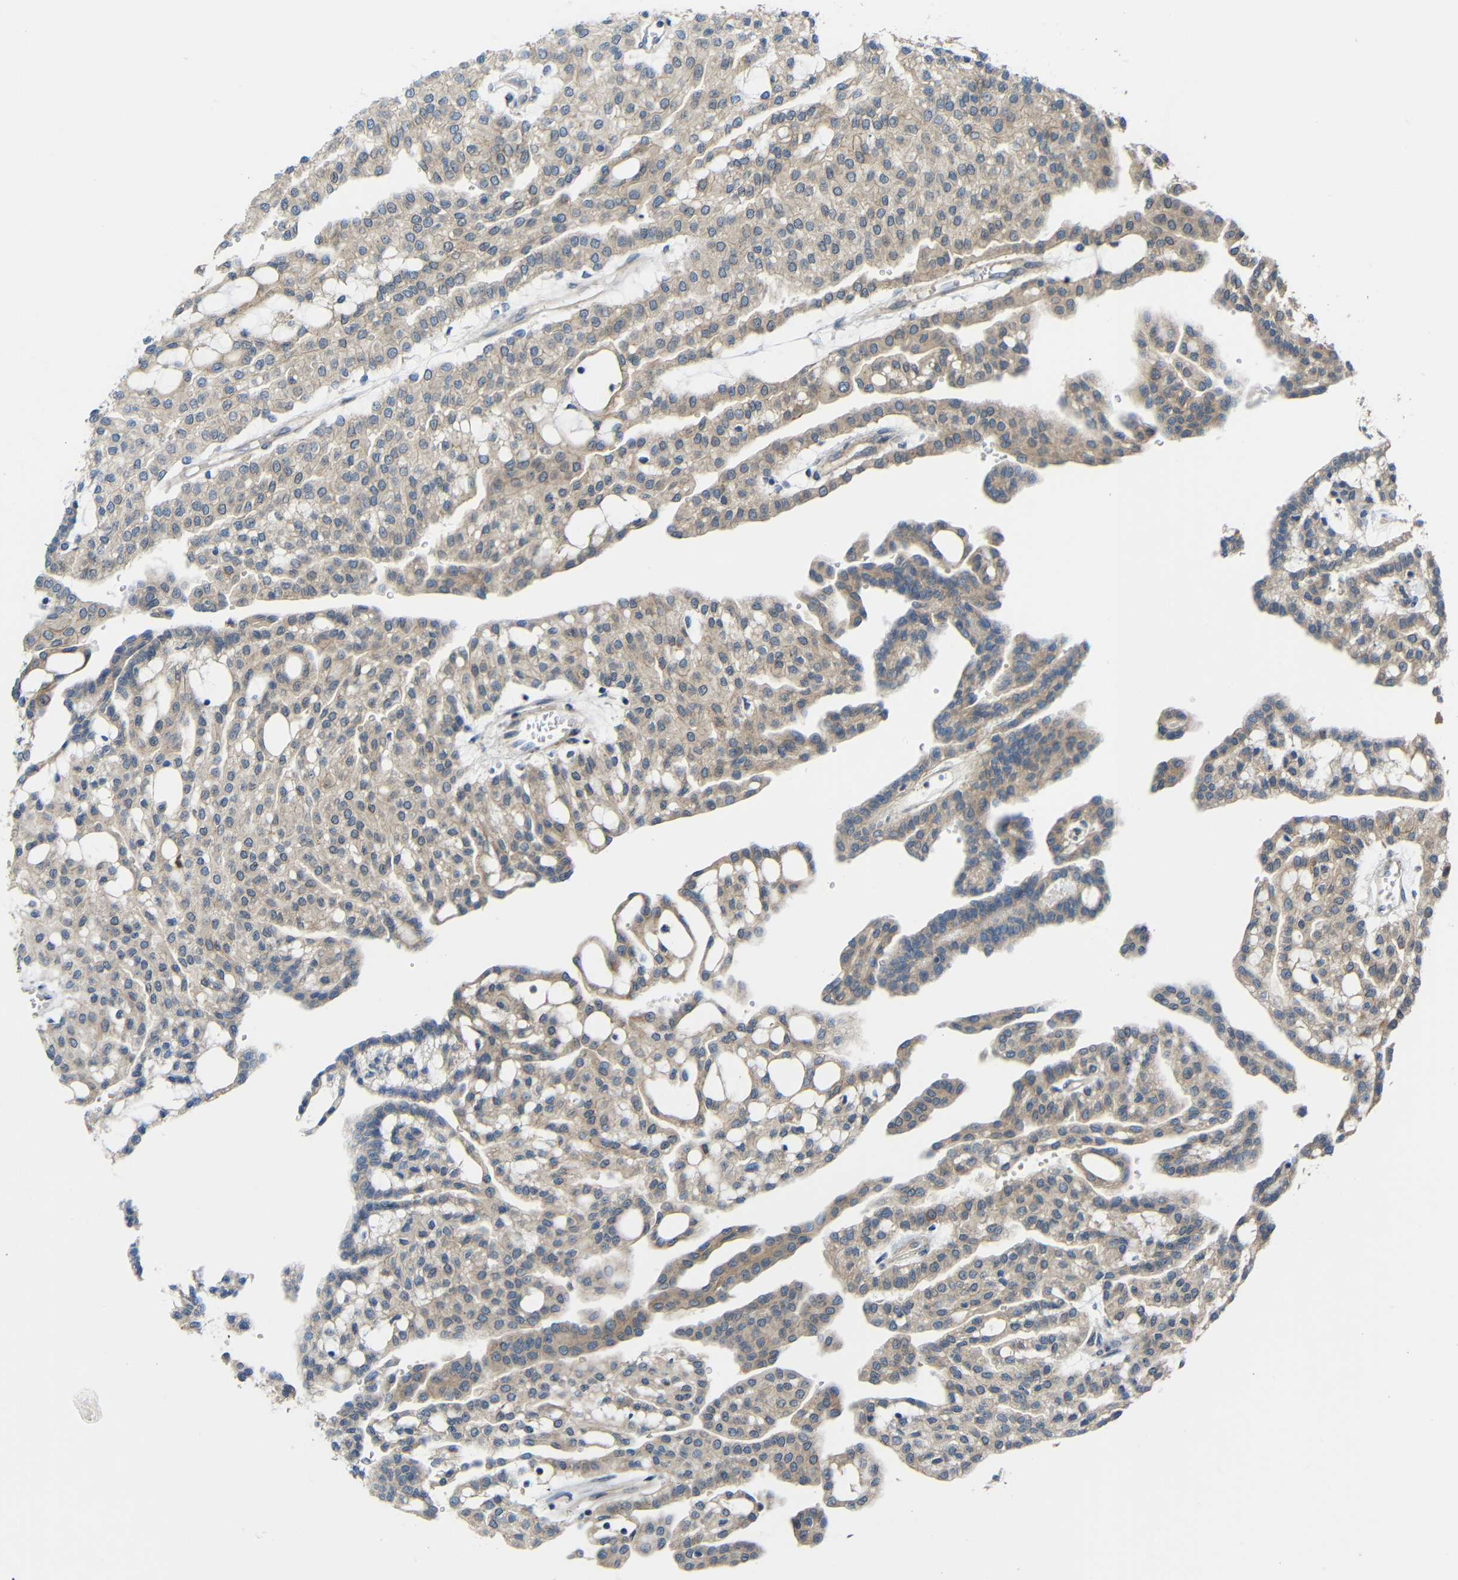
{"staining": {"intensity": "weak", "quantity": ">75%", "location": "cytoplasmic/membranous"}, "tissue": "renal cancer", "cell_type": "Tumor cells", "image_type": "cancer", "snomed": [{"axis": "morphology", "description": "Adenocarcinoma, NOS"}, {"axis": "topography", "description": "Kidney"}], "caption": "This photomicrograph exhibits immunohistochemistry (IHC) staining of human renal adenocarcinoma, with low weak cytoplasmic/membranous staining in about >75% of tumor cells.", "gene": "TMEM25", "patient": {"sex": "male", "age": 63}}